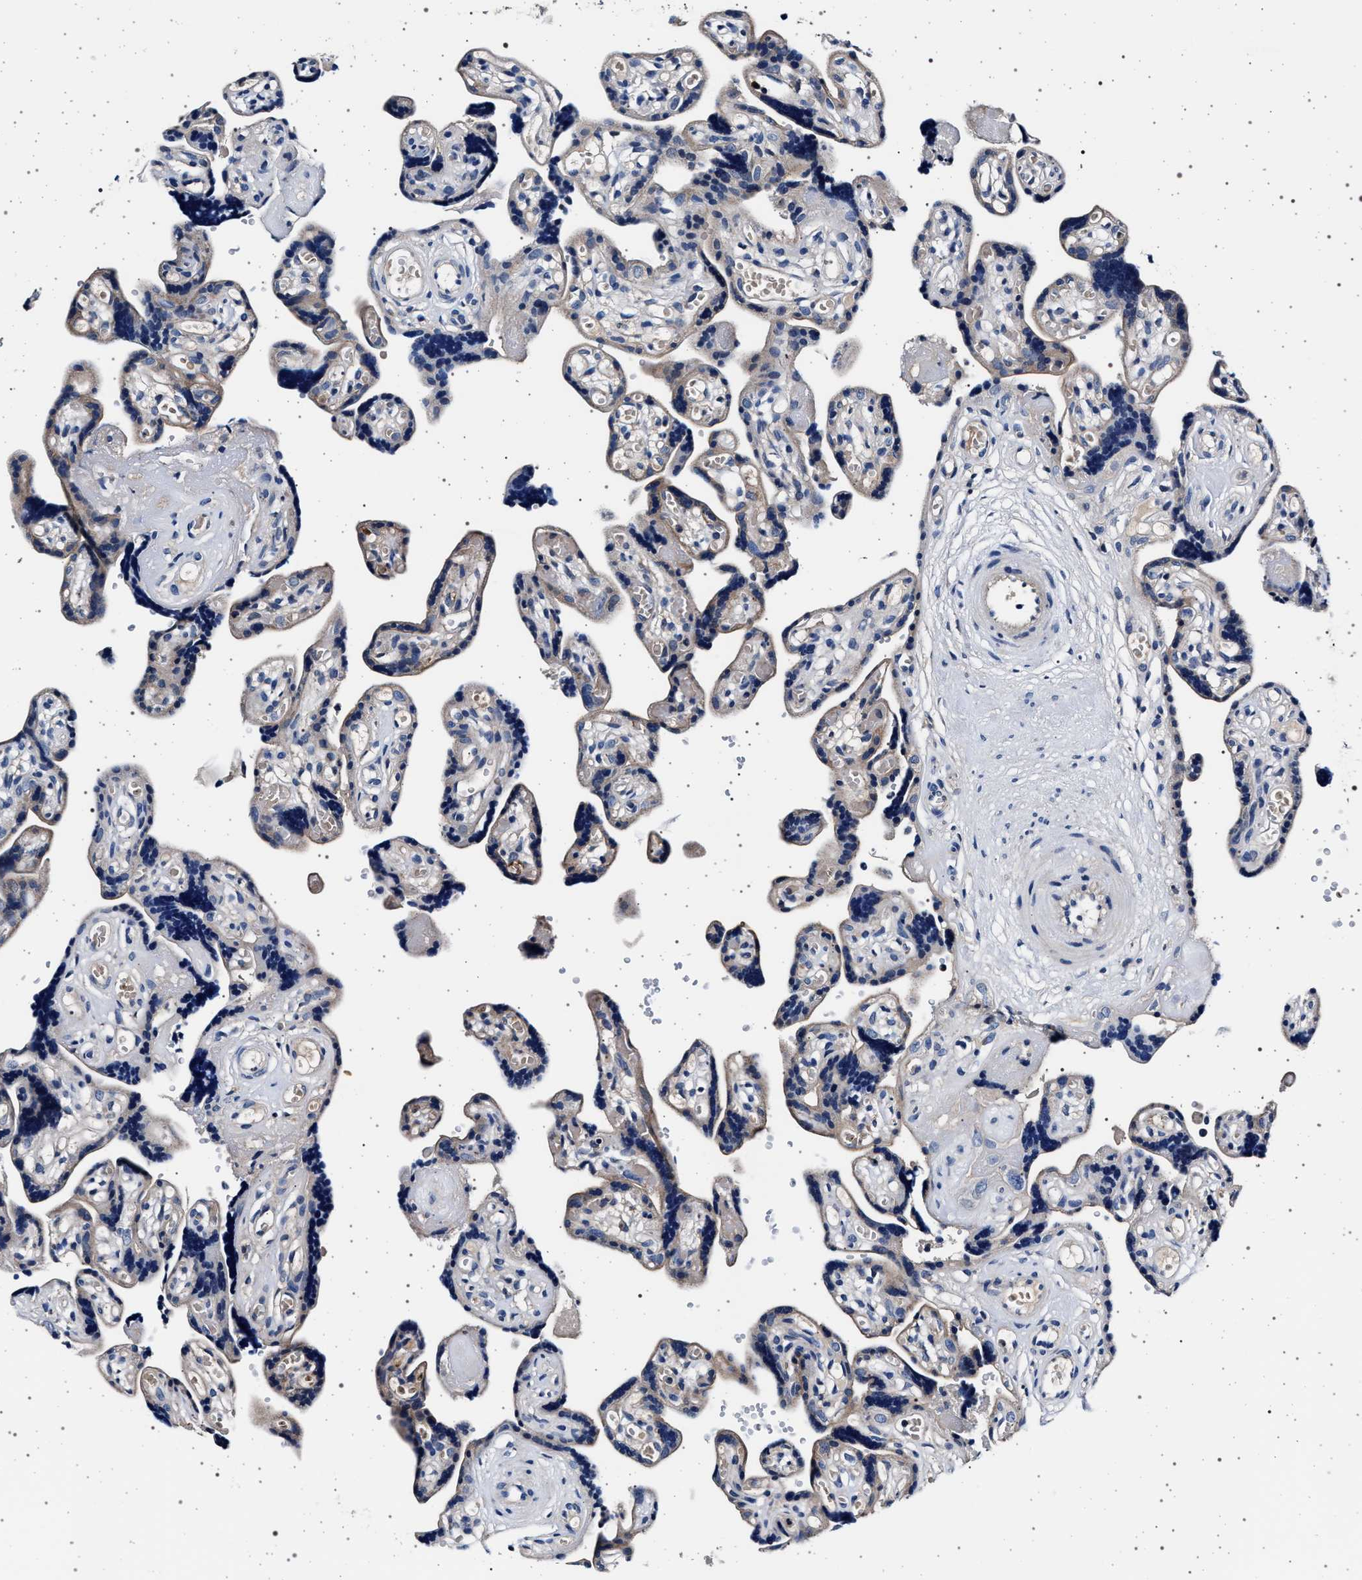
{"staining": {"intensity": "negative", "quantity": "none", "location": "none"}, "tissue": "placenta", "cell_type": "Decidual cells", "image_type": "normal", "snomed": [{"axis": "morphology", "description": "Normal tissue, NOS"}, {"axis": "topography", "description": "Placenta"}], "caption": "A histopathology image of placenta stained for a protein reveals no brown staining in decidual cells.", "gene": "MAP3K2", "patient": {"sex": "female", "age": 30}}